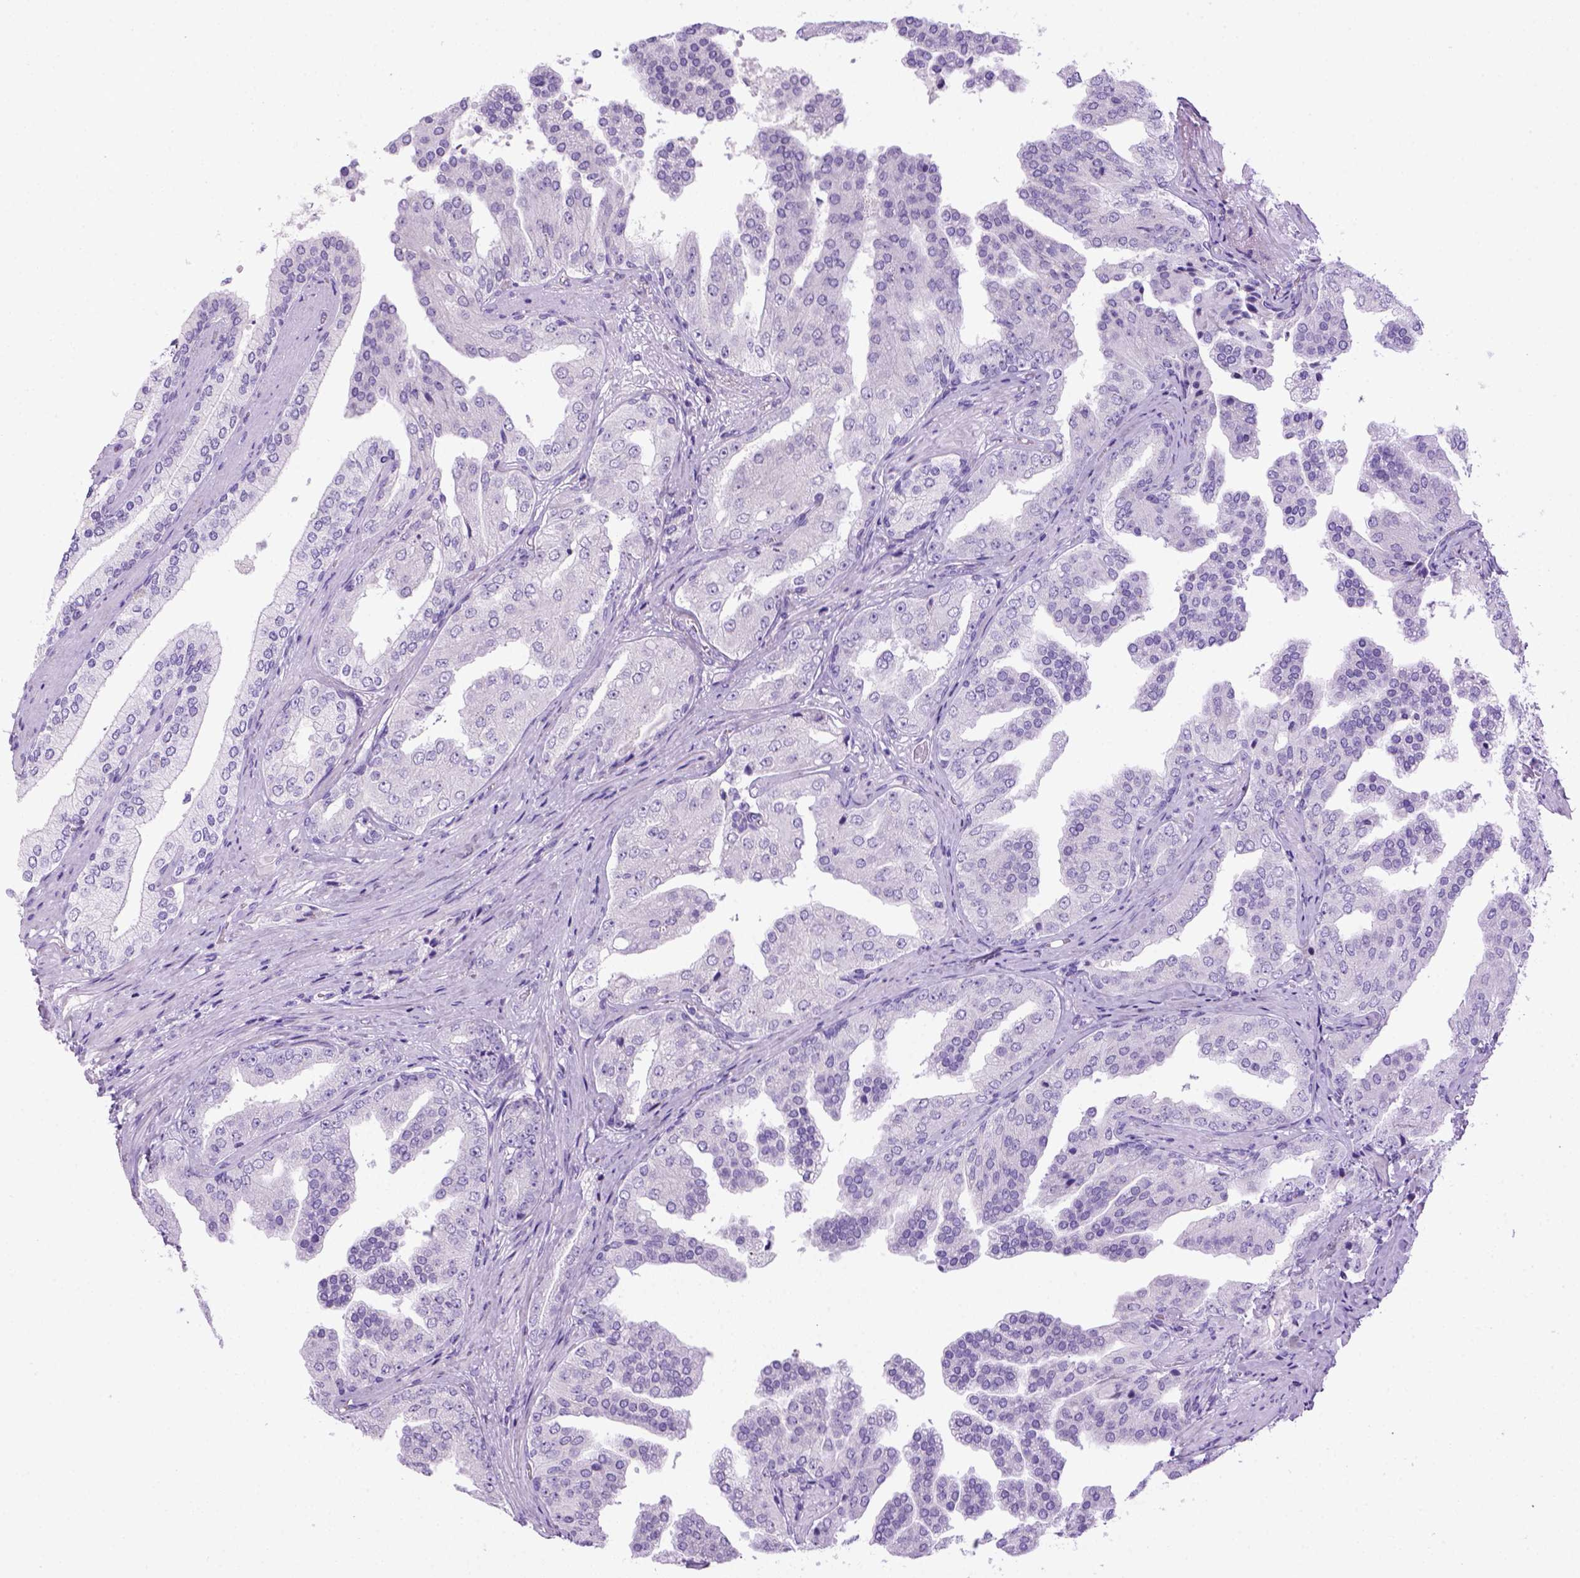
{"staining": {"intensity": "negative", "quantity": "none", "location": "none"}, "tissue": "prostate cancer", "cell_type": "Tumor cells", "image_type": "cancer", "snomed": [{"axis": "morphology", "description": "Adenocarcinoma, Low grade"}, {"axis": "topography", "description": "Prostate and seminal vesicle, NOS"}], "caption": "Histopathology image shows no significant protein staining in tumor cells of prostate adenocarcinoma (low-grade). The staining is performed using DAB brown chromogen with nuclei counter-stained in using hematoxylin.", "gene": "SGCG", "patient": {"sex": "male", "age": 61}}